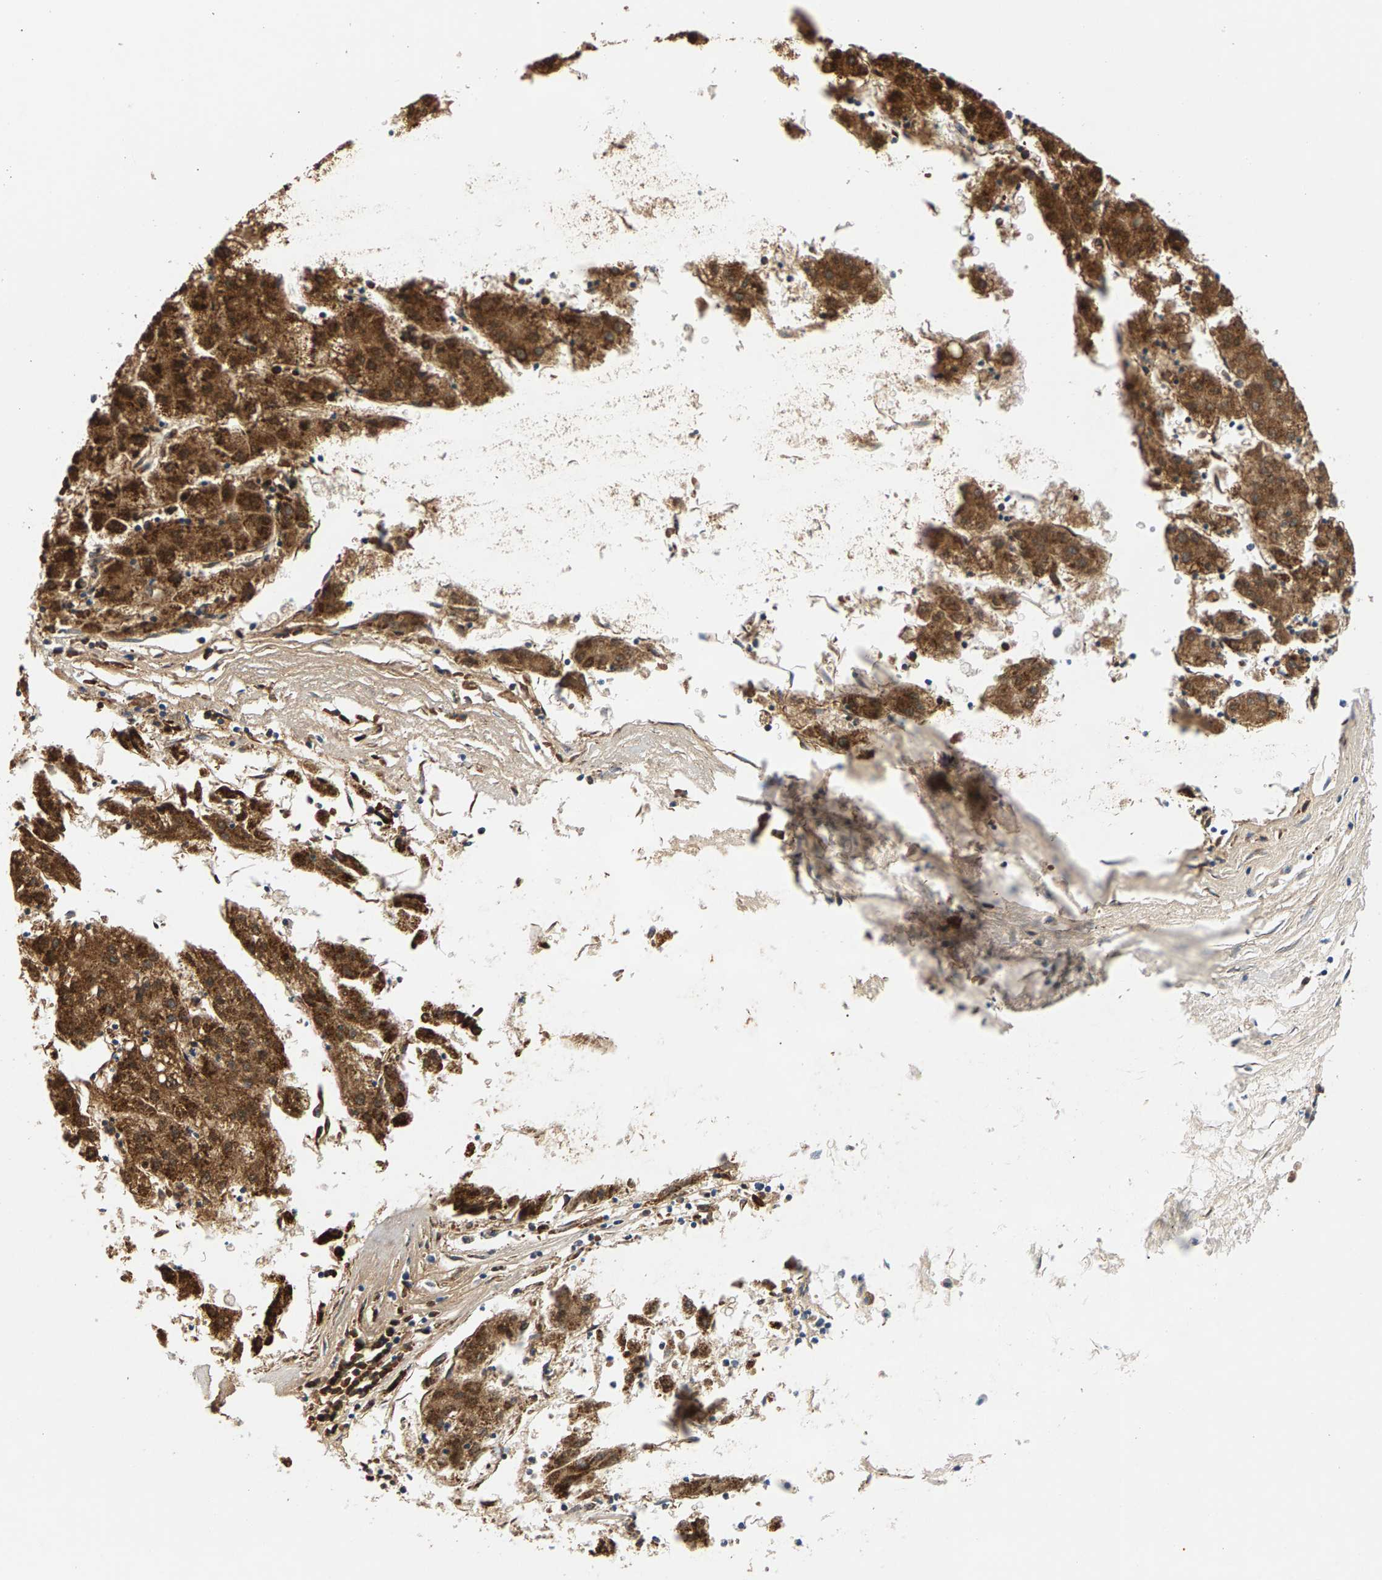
{"staining": {"intensity": "strong", "quantity": ">75%", "location": "cytoplasmic/membranous"}, "tissue": "liver cancer", "cell_type": "Tumor cells", "image_type": "cancer", "snomed": [{"axis": "morphology", "description": "Carcinoma, Hepatocellular, NOS"}, {"axis": "topography", "description": "Liver"}], "caption": "Immunohistochemical staining of human liver cancer (hepatocellular carcinoma) shows high levels of strong cytoplasmic/membranous staining in about >75% of tumor cells.", "gene": "PDE1A", "patient": {"sex": "male", "age": 72}}